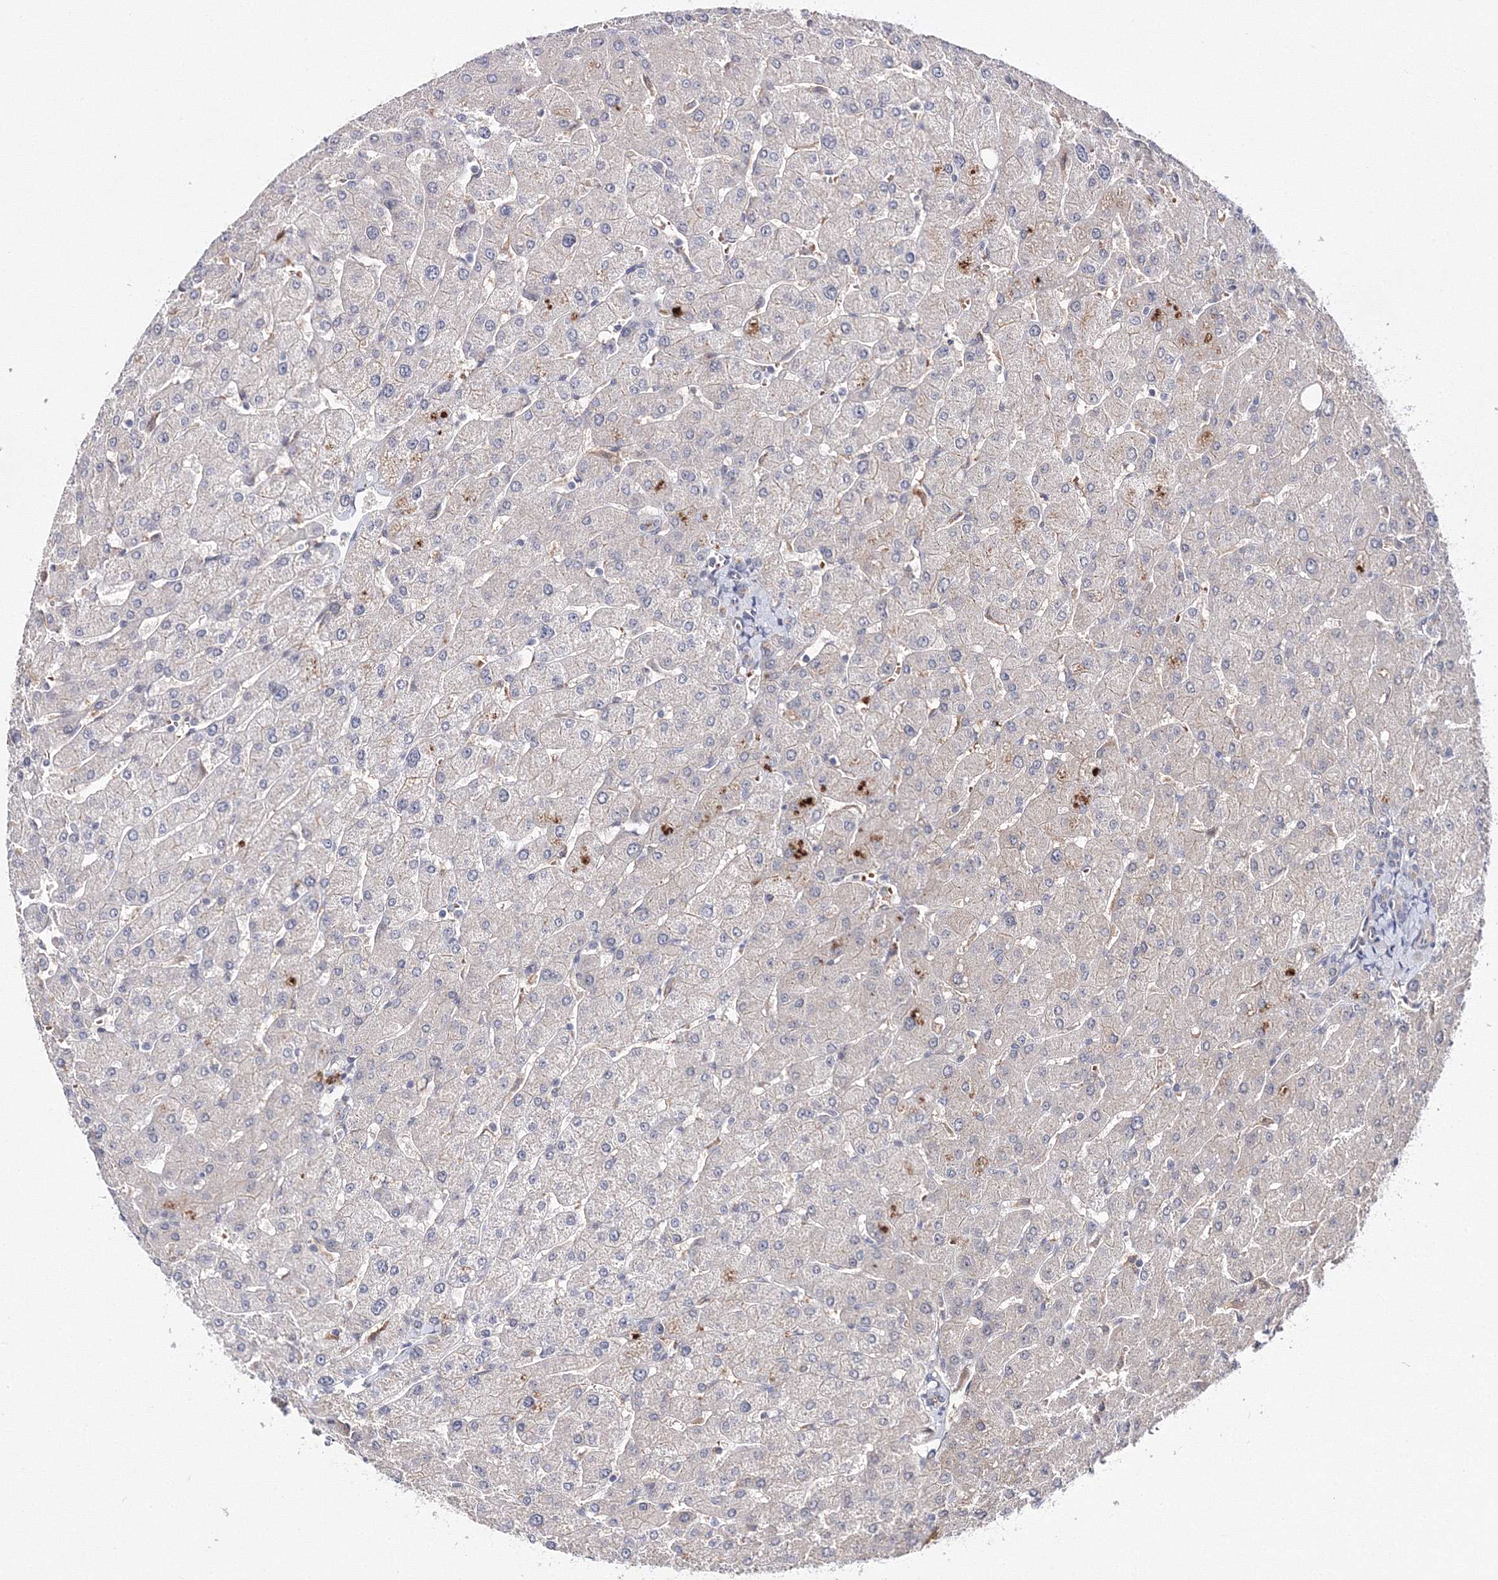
{"staining": {"intensity": "weak", "quantity": "25%-75%", "location": "cytoplasmic/membranous"}, "tissue": "liver", "cell_type": "Cholangiocytes", "image_type": "normal", "snomed": [{"axis": "morphology", "description": "Normal tissue, NOS"}, {"axis": "topography", "description": "Liver"}], "caption": "Protein staining of unremarkable liver exhibits weak cytoplasmic/membranous positivity in about 25%-75% of cholangiocytes.", "gene": "C11orf52", "patient": {"sex": "male", "age": 55}}